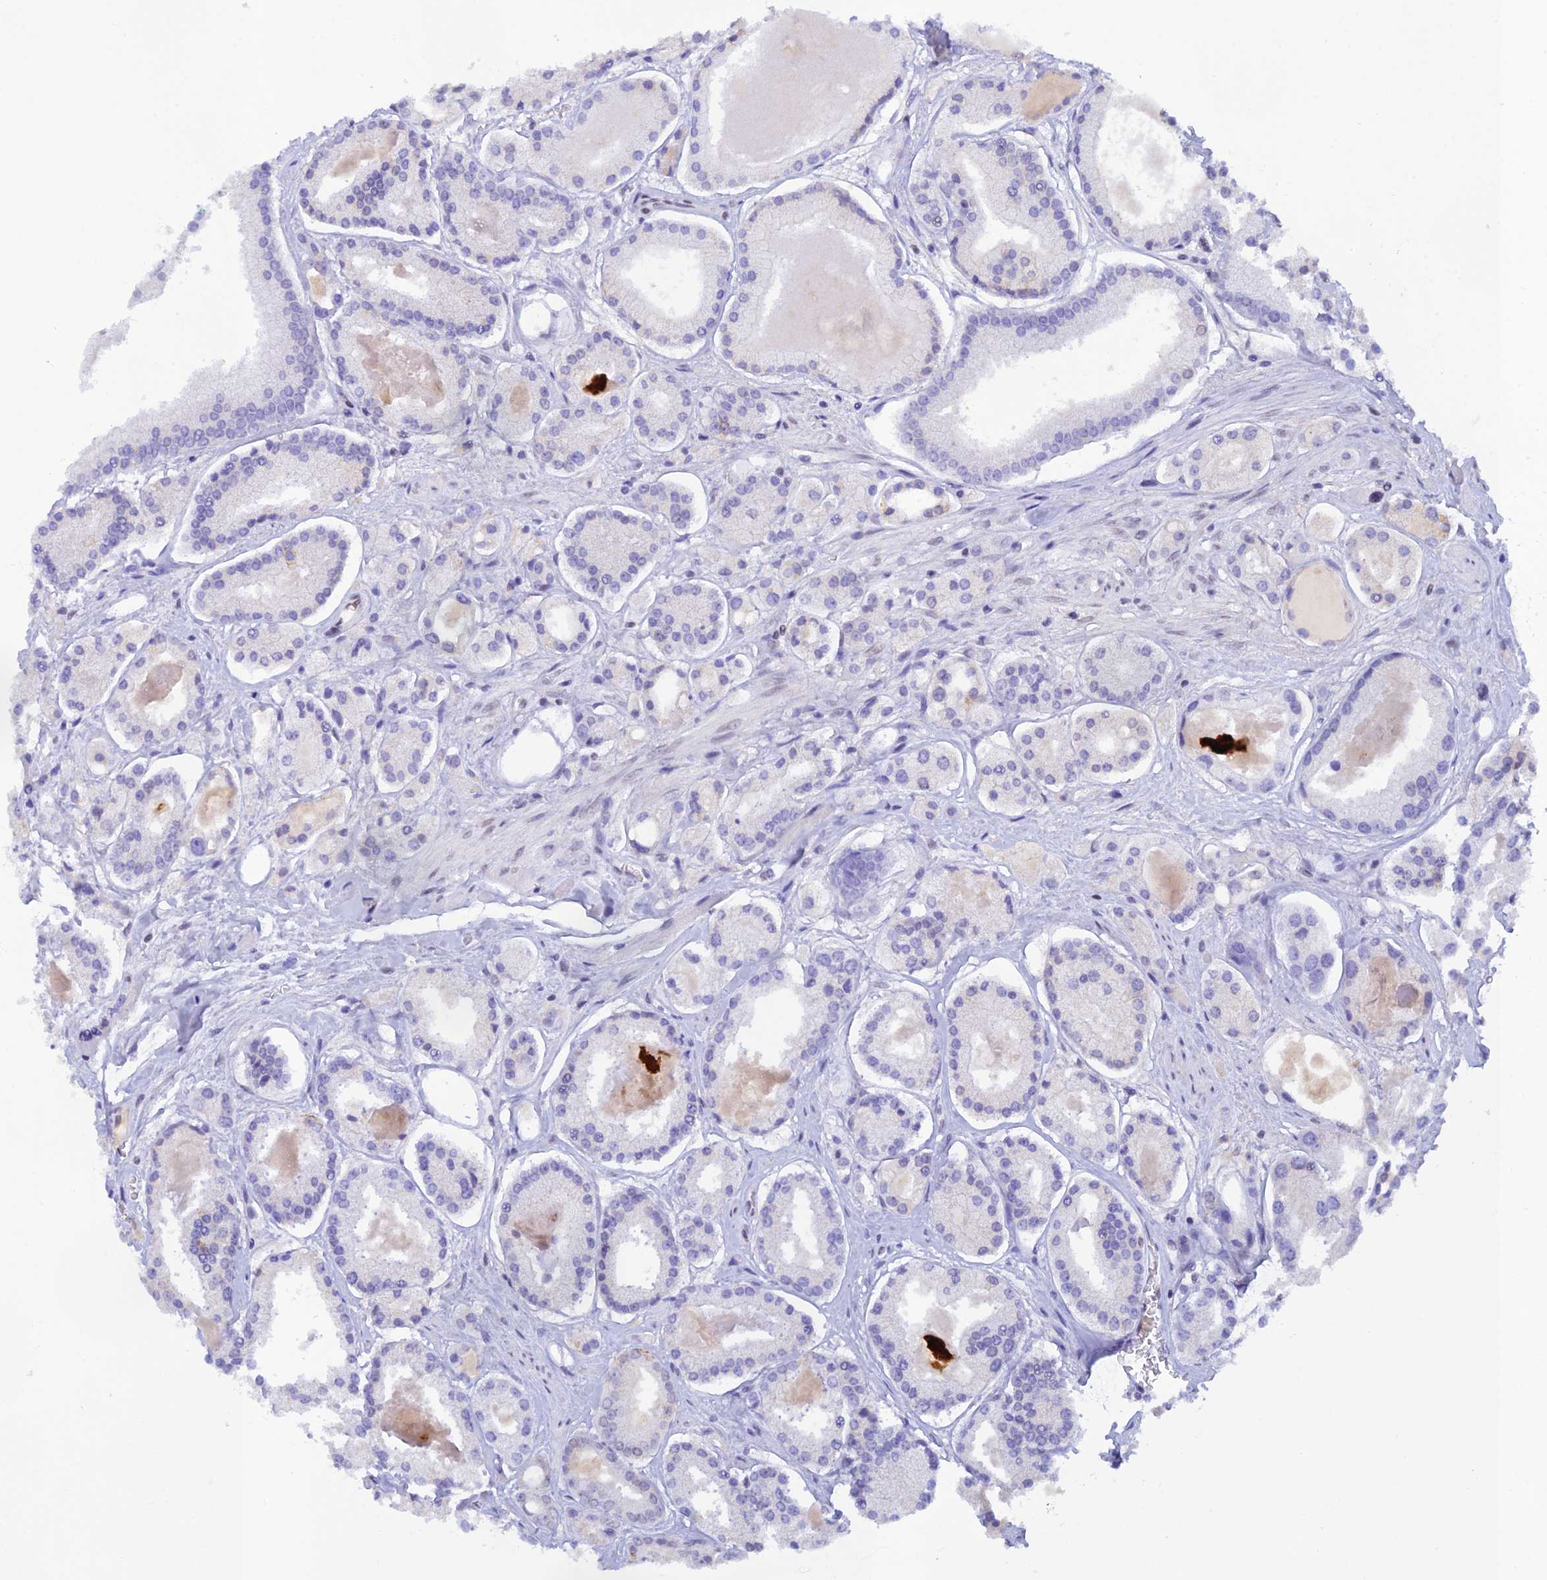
{"staining": {"intensity": "negative", "quantity": "none", "location": "none"}, "tissue": "prostate cancer", "cell_type": "Tumor cells", "image_type": "cancer", "snomed": [{"axis": "morphology", "description": "Adenocarcinoma, High grade"}, {"axis": "topography", "description": "Prostate"}], "caption": "A histopathology image of high-grade adenocarcinoma (prostate) stained for a protein shows no brown staining in tumor cells.", "gene": "THAP11", "patient": {"sex": "male", "age": 67}}